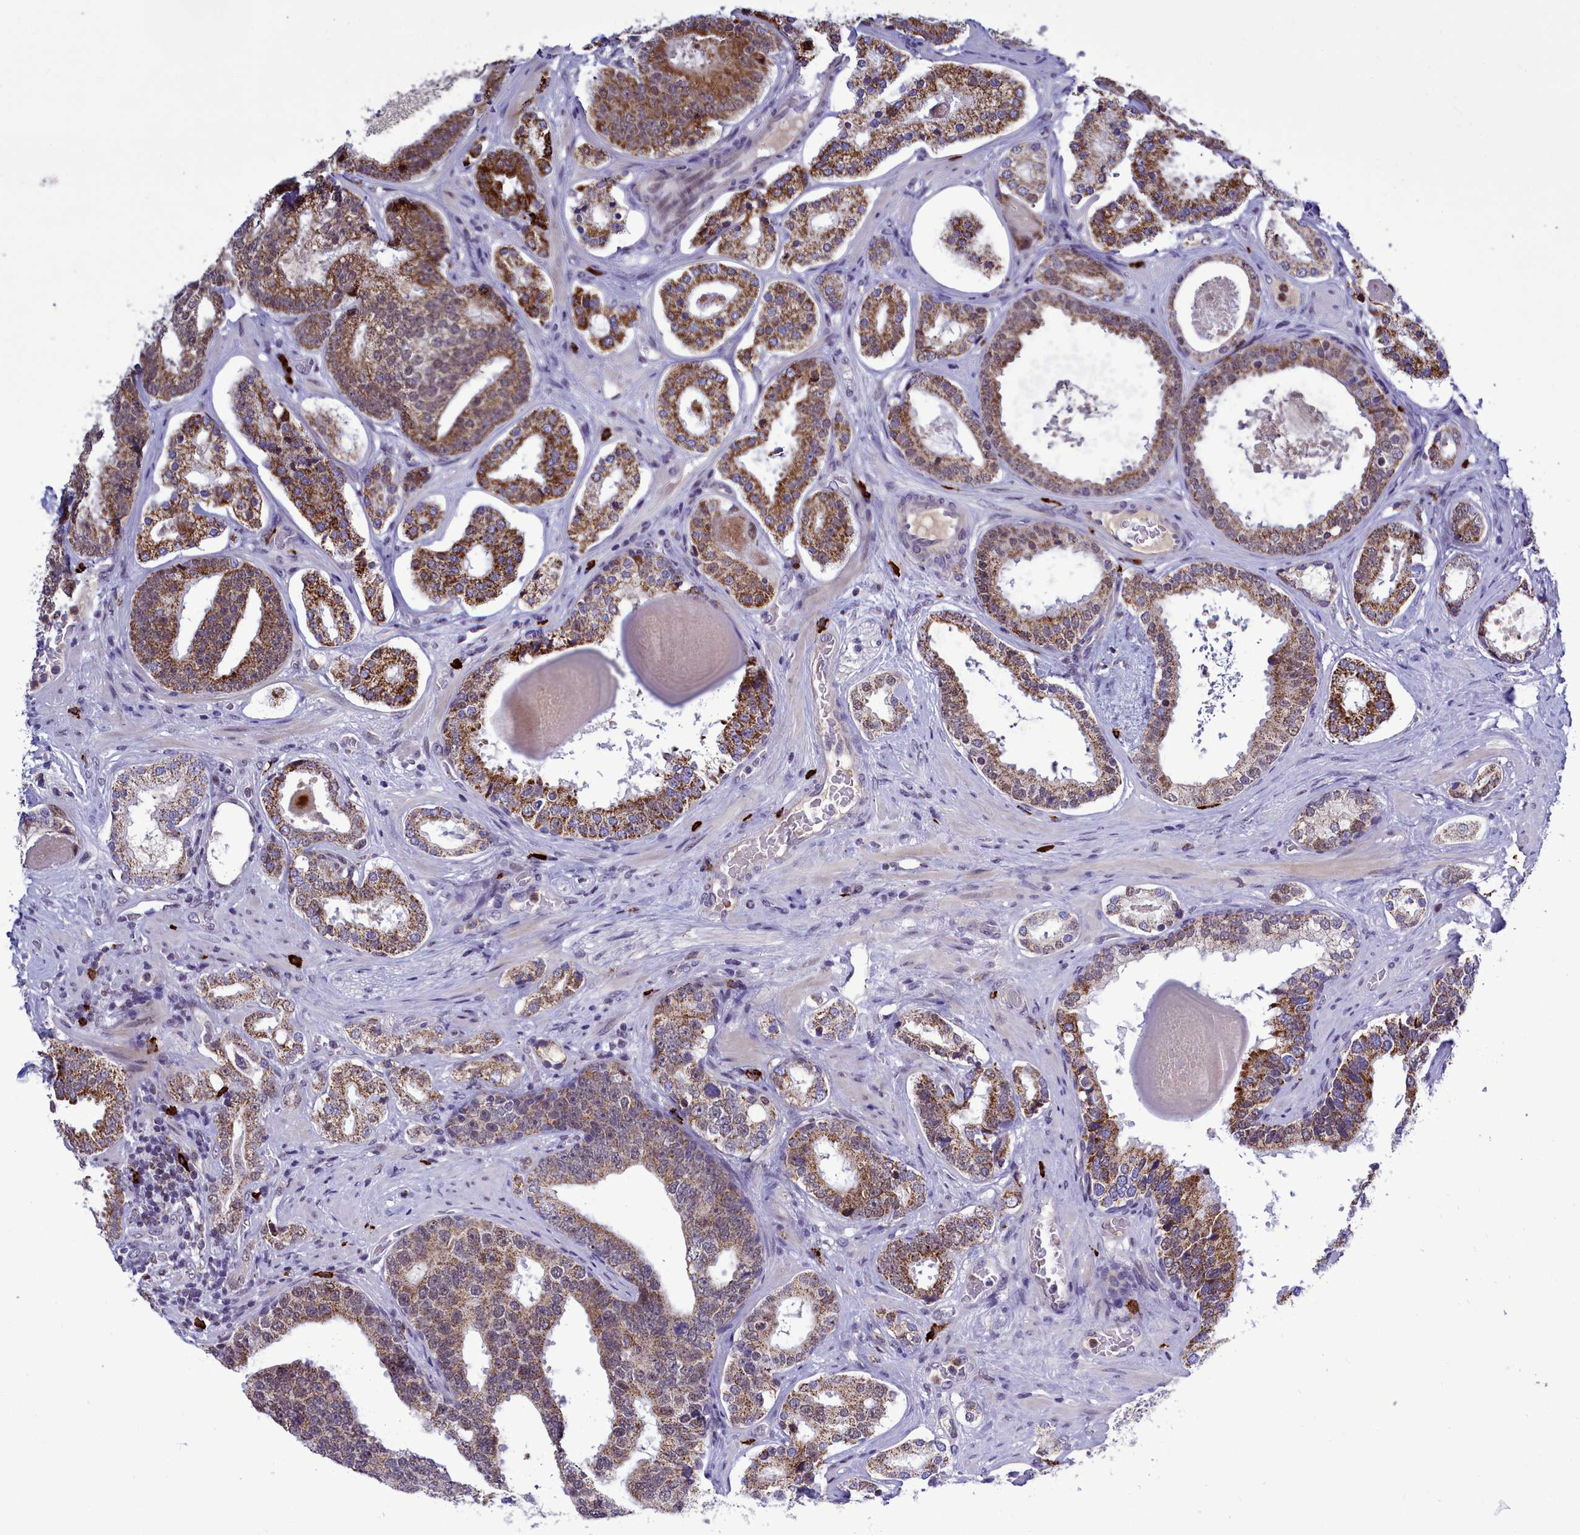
{"staining": {"intensity": "moderate", "quantity": ">75%", "location": "cytoplasmic/membranous"}, "tissue": "prostate cancer", "cell_type": "Tumor cells", "image_type": "cancer", "snomed": [{"axis": "morphology", "description": "Adenocarcinoma, High grade"}, {"axis": "topography", "description": "Prostate"}], "caption": "The immunohistochemical stain shows moderate cytoplasmic/membranous expression in tumor cells of prostate high-grade adenocarcinoma tissue.", "gene": "POM121L2", "patient": {"sex": "male", "age": 60}}